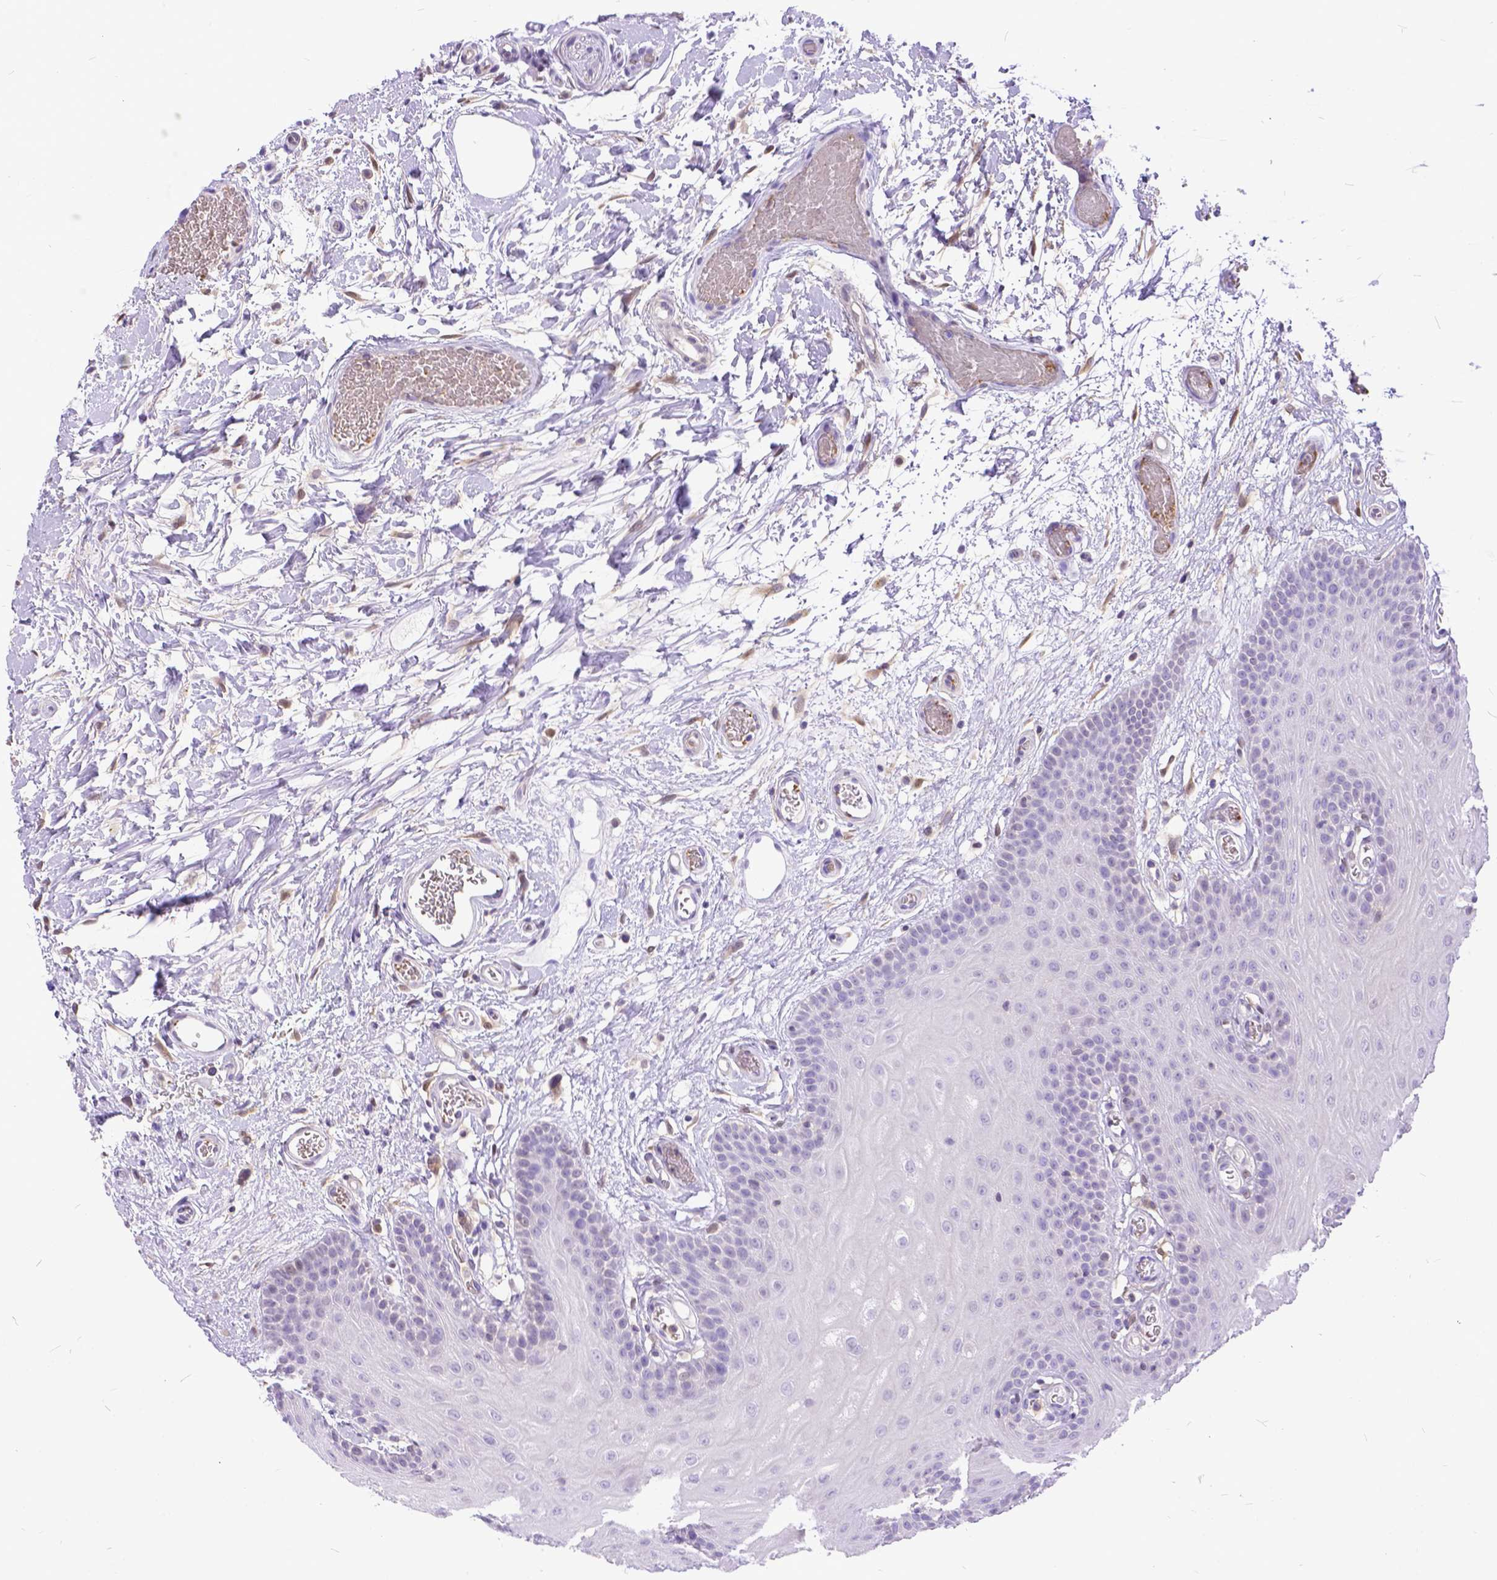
{"staining": {"intensity": "negative", "quantity": "none", "location": "none"}, "tissue": "oral mucosa", "cell_type": "Squamous epithelial cells", "image_type": "normal", "snomed": [{"axis": "morphology", "description": "Normal tissue, NOS"}, {"axis": "morphology", "description": "Squamous cell carcinoma, NOS"}, {"axis": "topography", "description": "Oral tissue"}, {"axis": "topography", "description": "Head-Neck"}], "caption": "An image of oral mucosa stained for a protein exhibits no brown staining in squamous epithelial cells.", "gene": "TMEM169", "patient": {"sex": "male", "age": 78}}